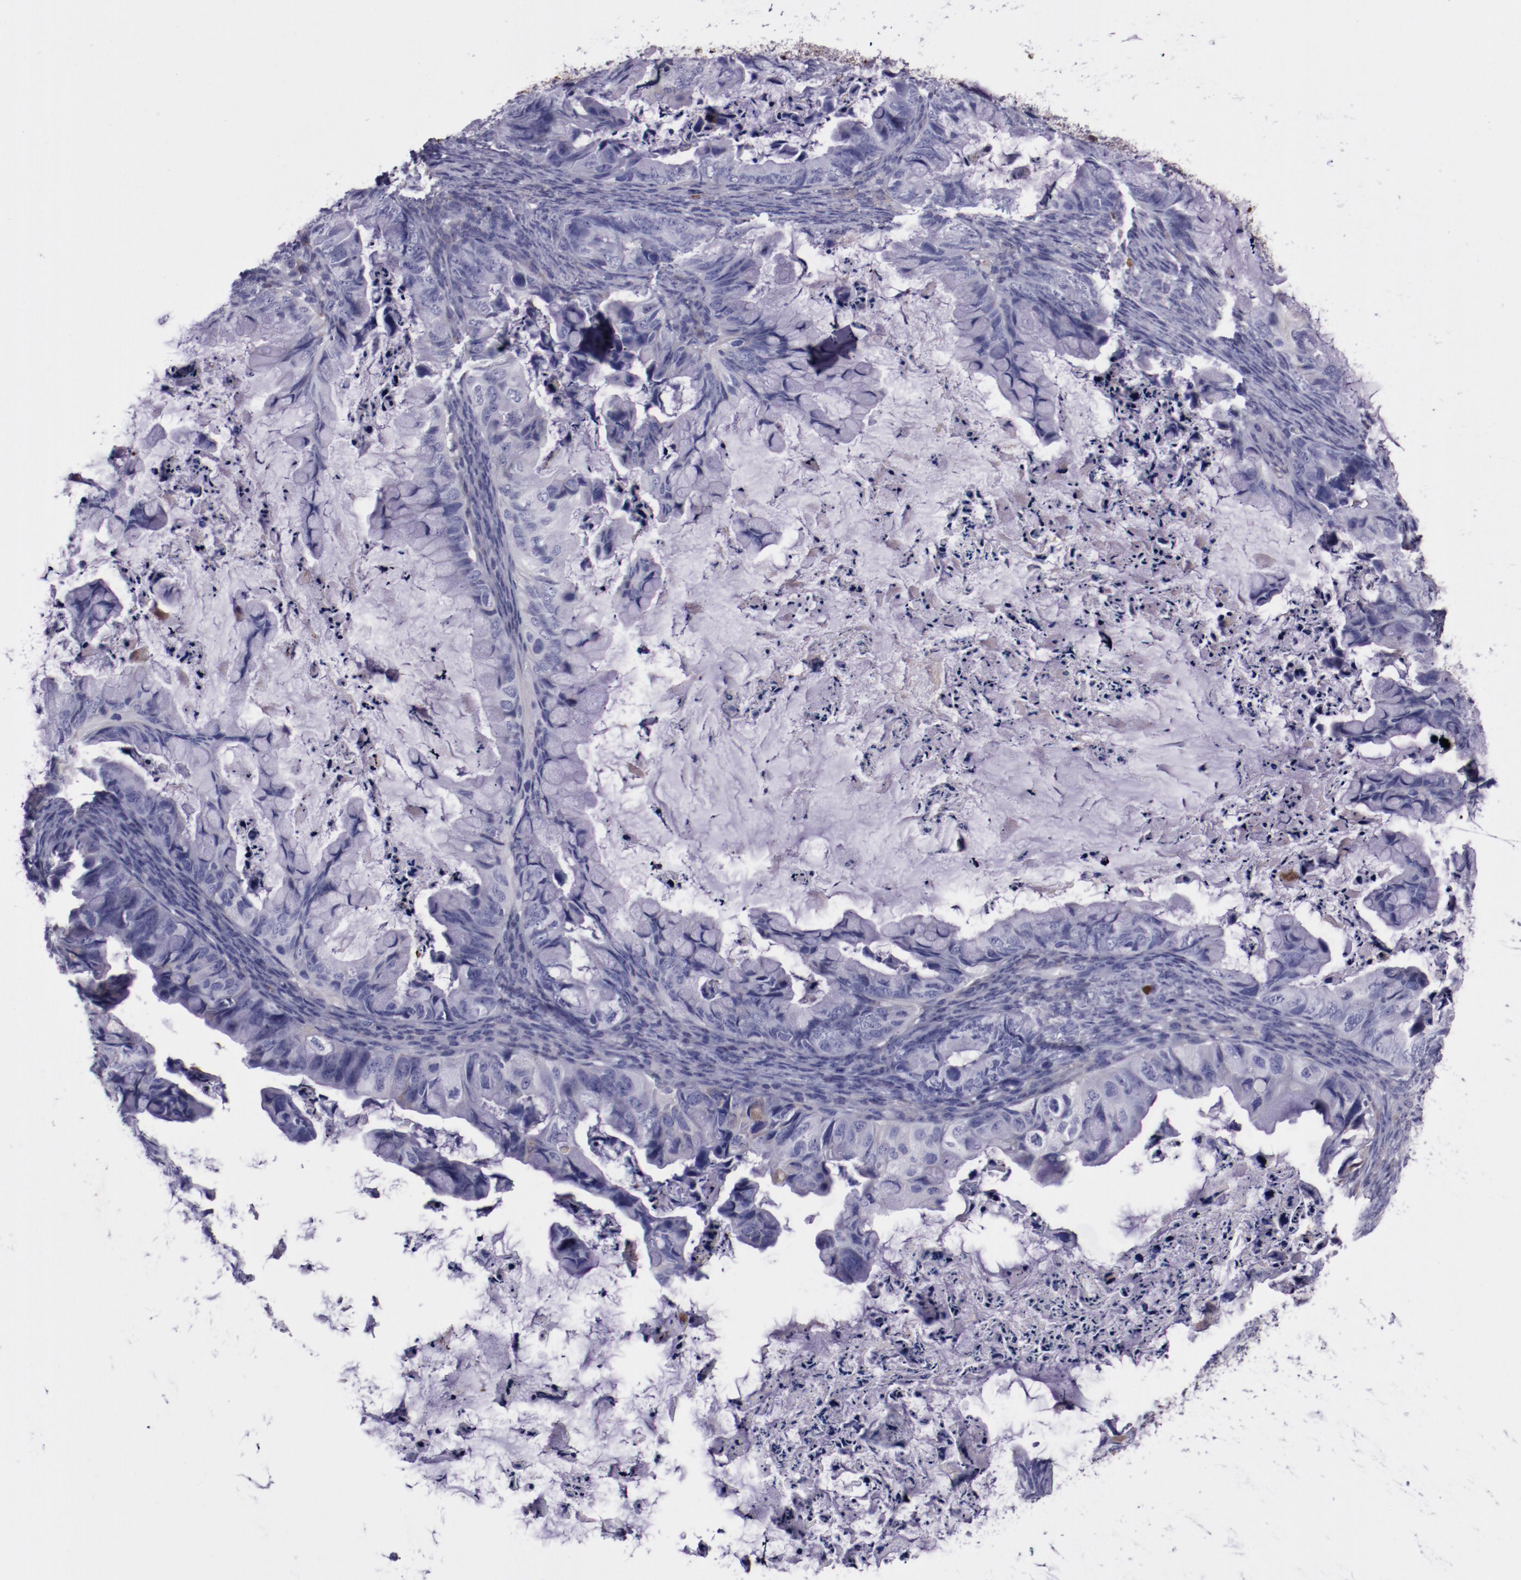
{"staining": {"intensity": "negative", "quantity": "none", "location": "none"}, "tissue": "ovarian cancer", "cell_type": "Tumor cells", "image_type": "cancer", "snomed": [{"axis": "morphology", "description": "Cystadenocarcinoma, mucinous, NOS"}, {"axis": "topography", "description": "Ovary"}], "caption": "IHC photomicrograph of human ovarian cancer stained for a protein (brown), which displays no positivity in tumor cells. (DAB (3,3'-diaminobenzidine) immunohistochemistry (IHC) with hematoxylin counter stain).", "gene": "APOH", "patient": {"sex": "female", "age": 36}}